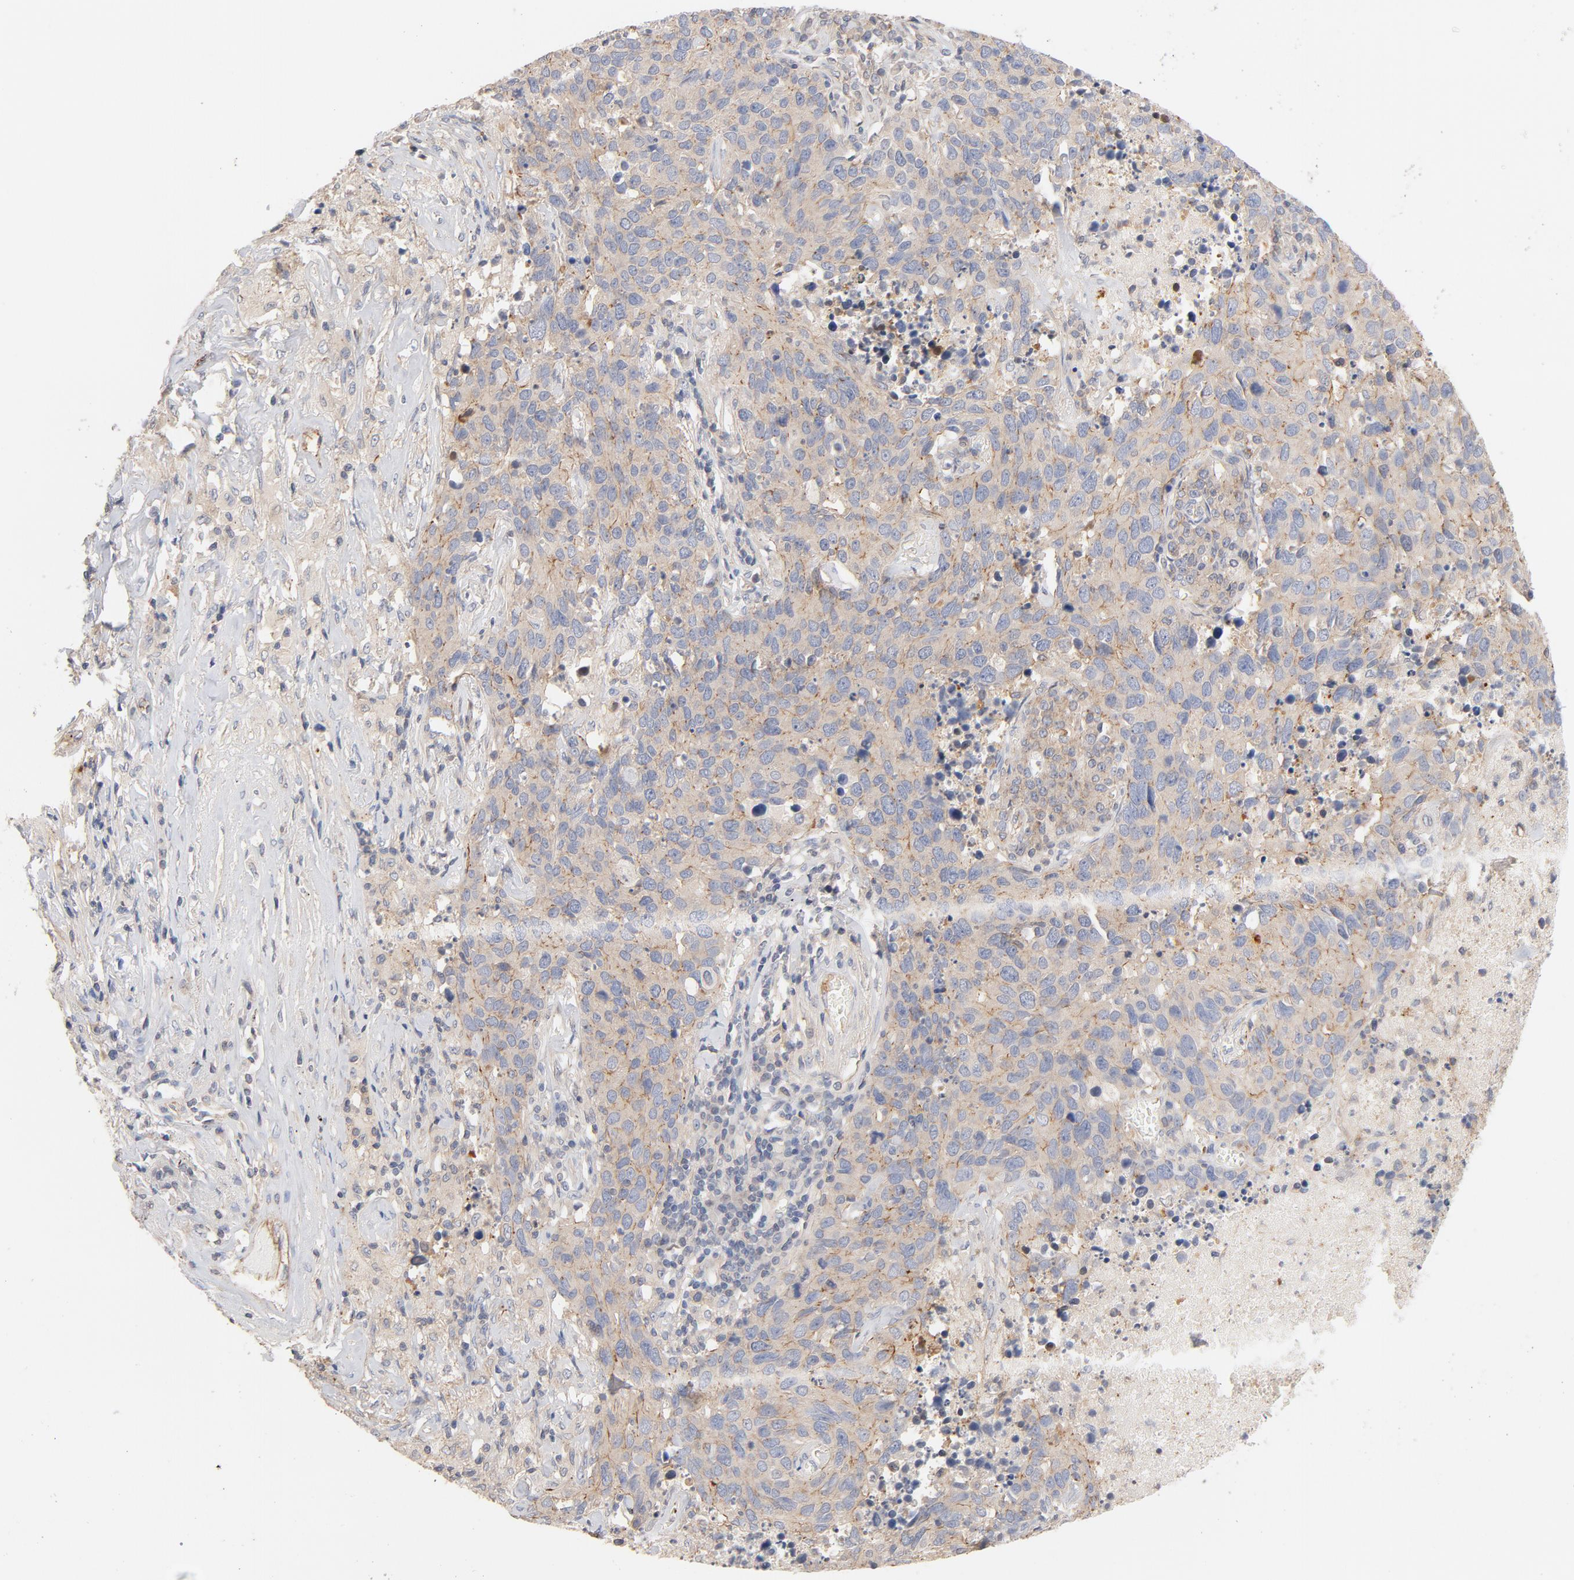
{"staining": {"intensity": "weak", "quantity": ">75%", "location": "cytoplasmic/membranous"}, "tissue": "lung cancer", "cell_type": "Tumor cells", "image_type": "cancer", "snomed": [{"axis": "morphology", "description": "Neoplasm, malignant, NOS"}, {"axis": "topography", "description": "Lung"}], "caption": "A brown stain highlights weak cytoplasmic/membranous positivity of a protein in lung cancer (malignant neoplasm) tumor cells.", "gene": "STRN3", "patient": {"sex": "female", "age": 76}}